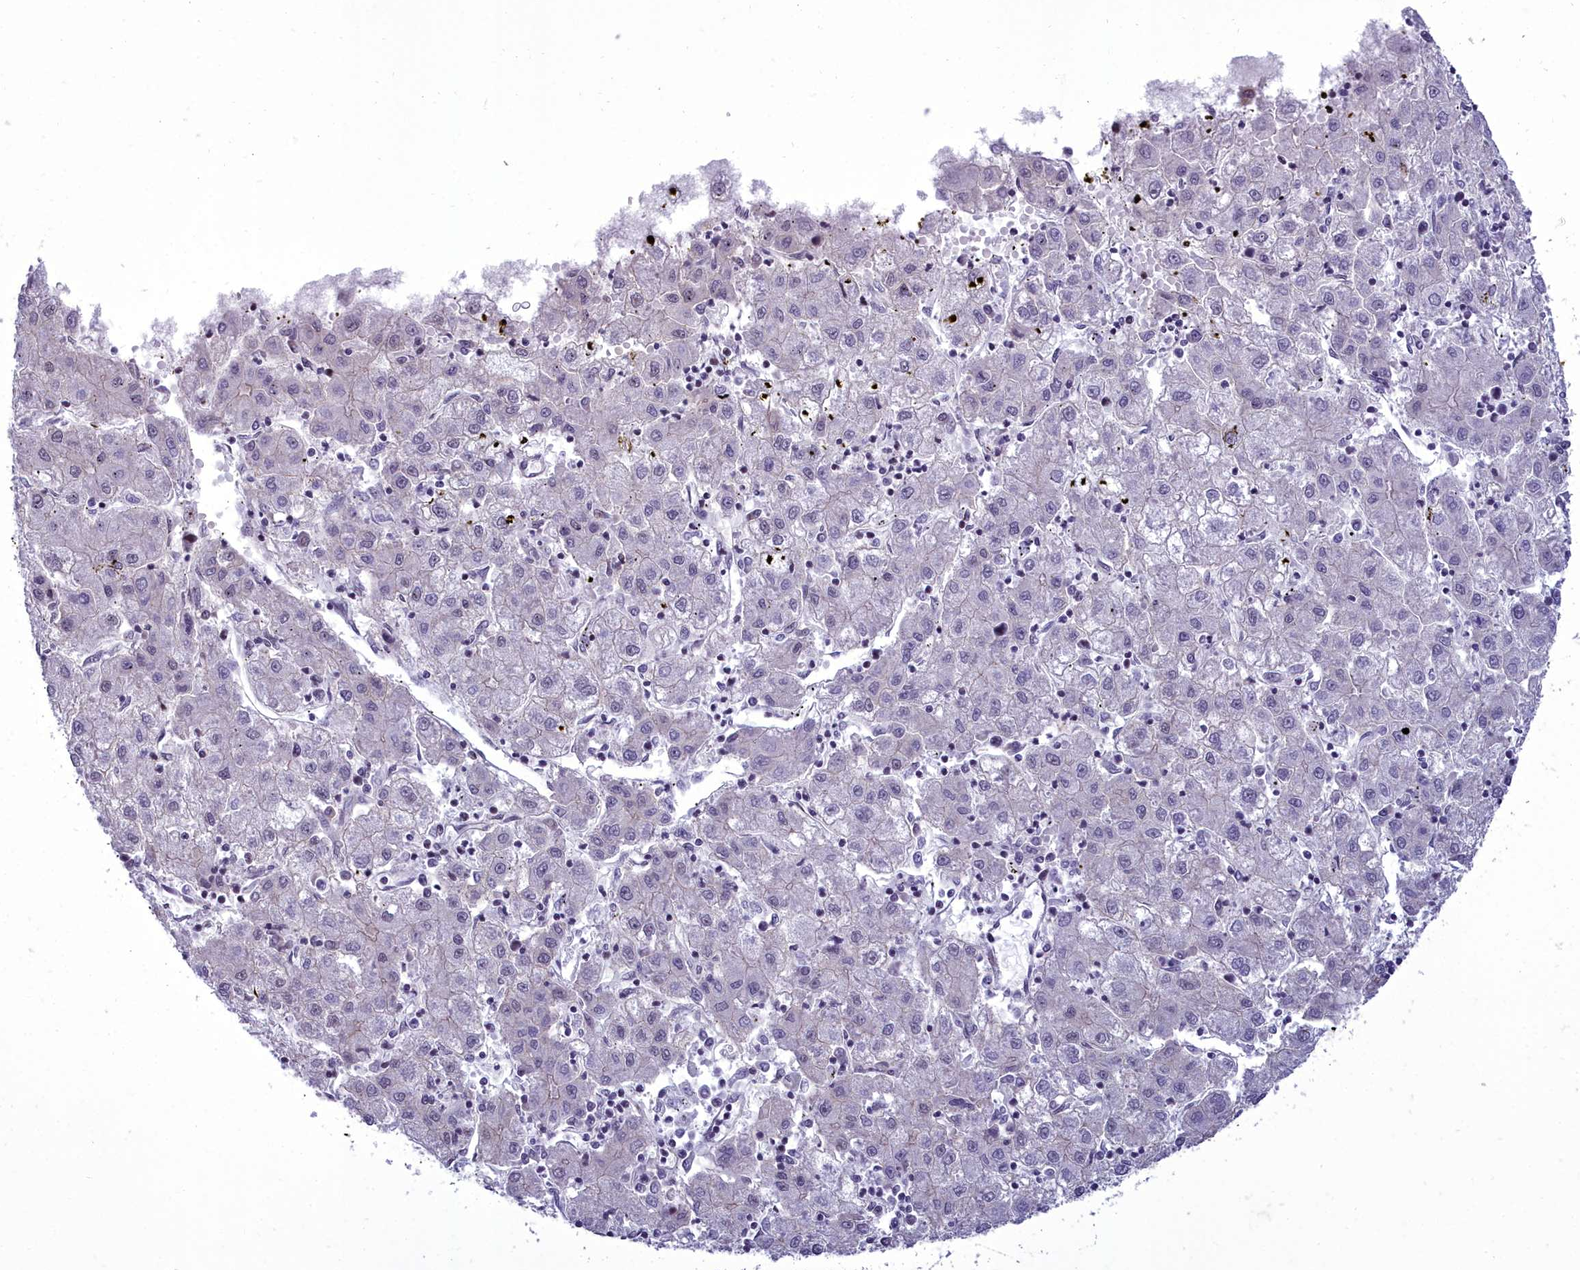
{"staining": {"intensity": "negative", "quantity": "none", "location": "none"}, "tissue": "liver cancer", "cell_type": "Tumor cells", "image_type": "cancer", "snomed": [{"axis": "morphology", "description": "Carcinoma, Hepatocellular, NOS"}, {"axis": "topography", "description": "Liver"}], "caption": "High magnification brightfield microscopy of liver cancer (hepatocellular carcinoma) stained with DAB (brown) and counterstained with hematoxylin (blue): tumor cells show no significant staining.", "gene": "CEACAM19", "patient": {"sex": "male", "age": 72}}